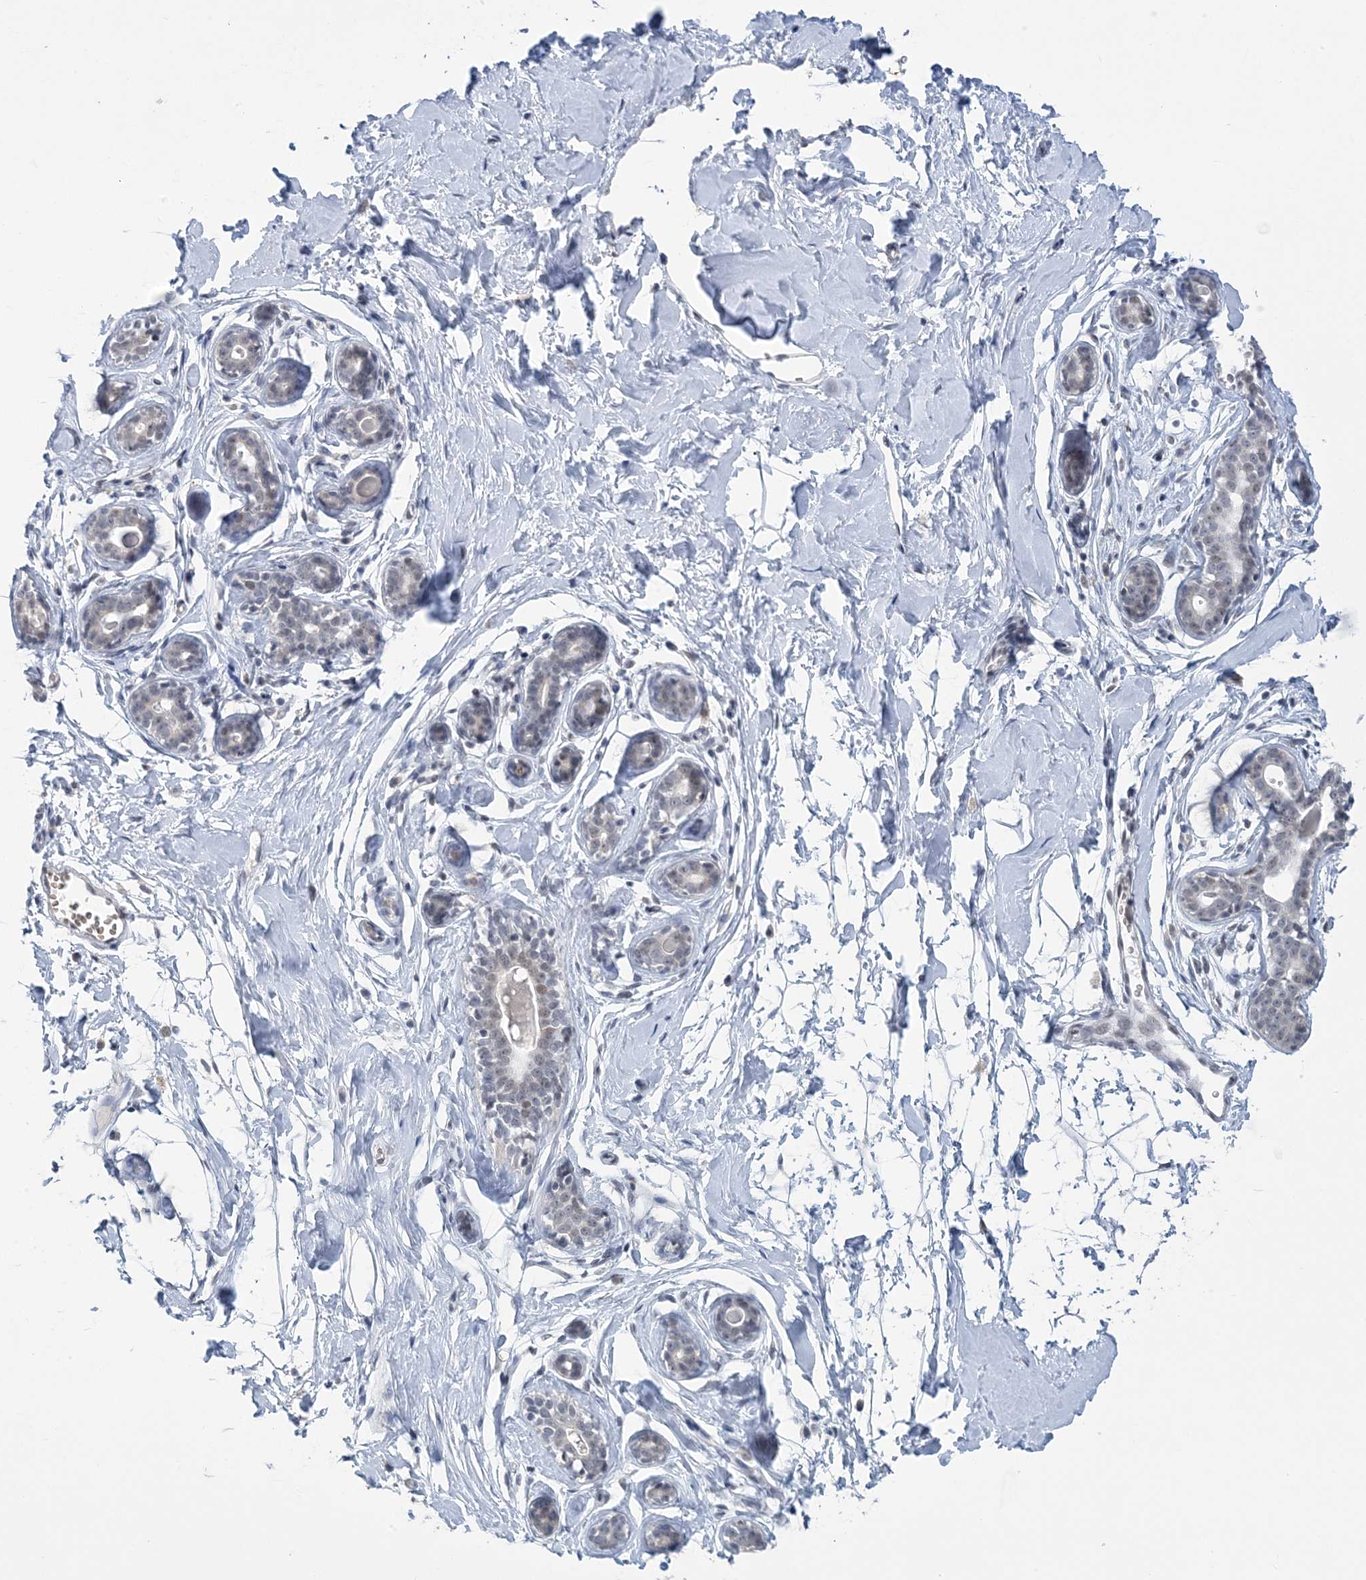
{"staining": {"intensity": "negative", "quantity": "none", "location": "none"}, "tissue": "breast", "cell_type": "Adipocytes", "image_type": "normal", "snomed": [{"axis": "morphology", "description": "Normal tissue, NOS"}, {"axis": "morphology", "description": "Adenoma, NOS"}, {"axis": "topography", "description": "Breast"}], "caption": "IHC image of normal breast: breast stained with DAB reveals no significant protein staining in adipocytes.", "gene": "ZBTB7A", "patient": {"sex": "female", "age": 23}}